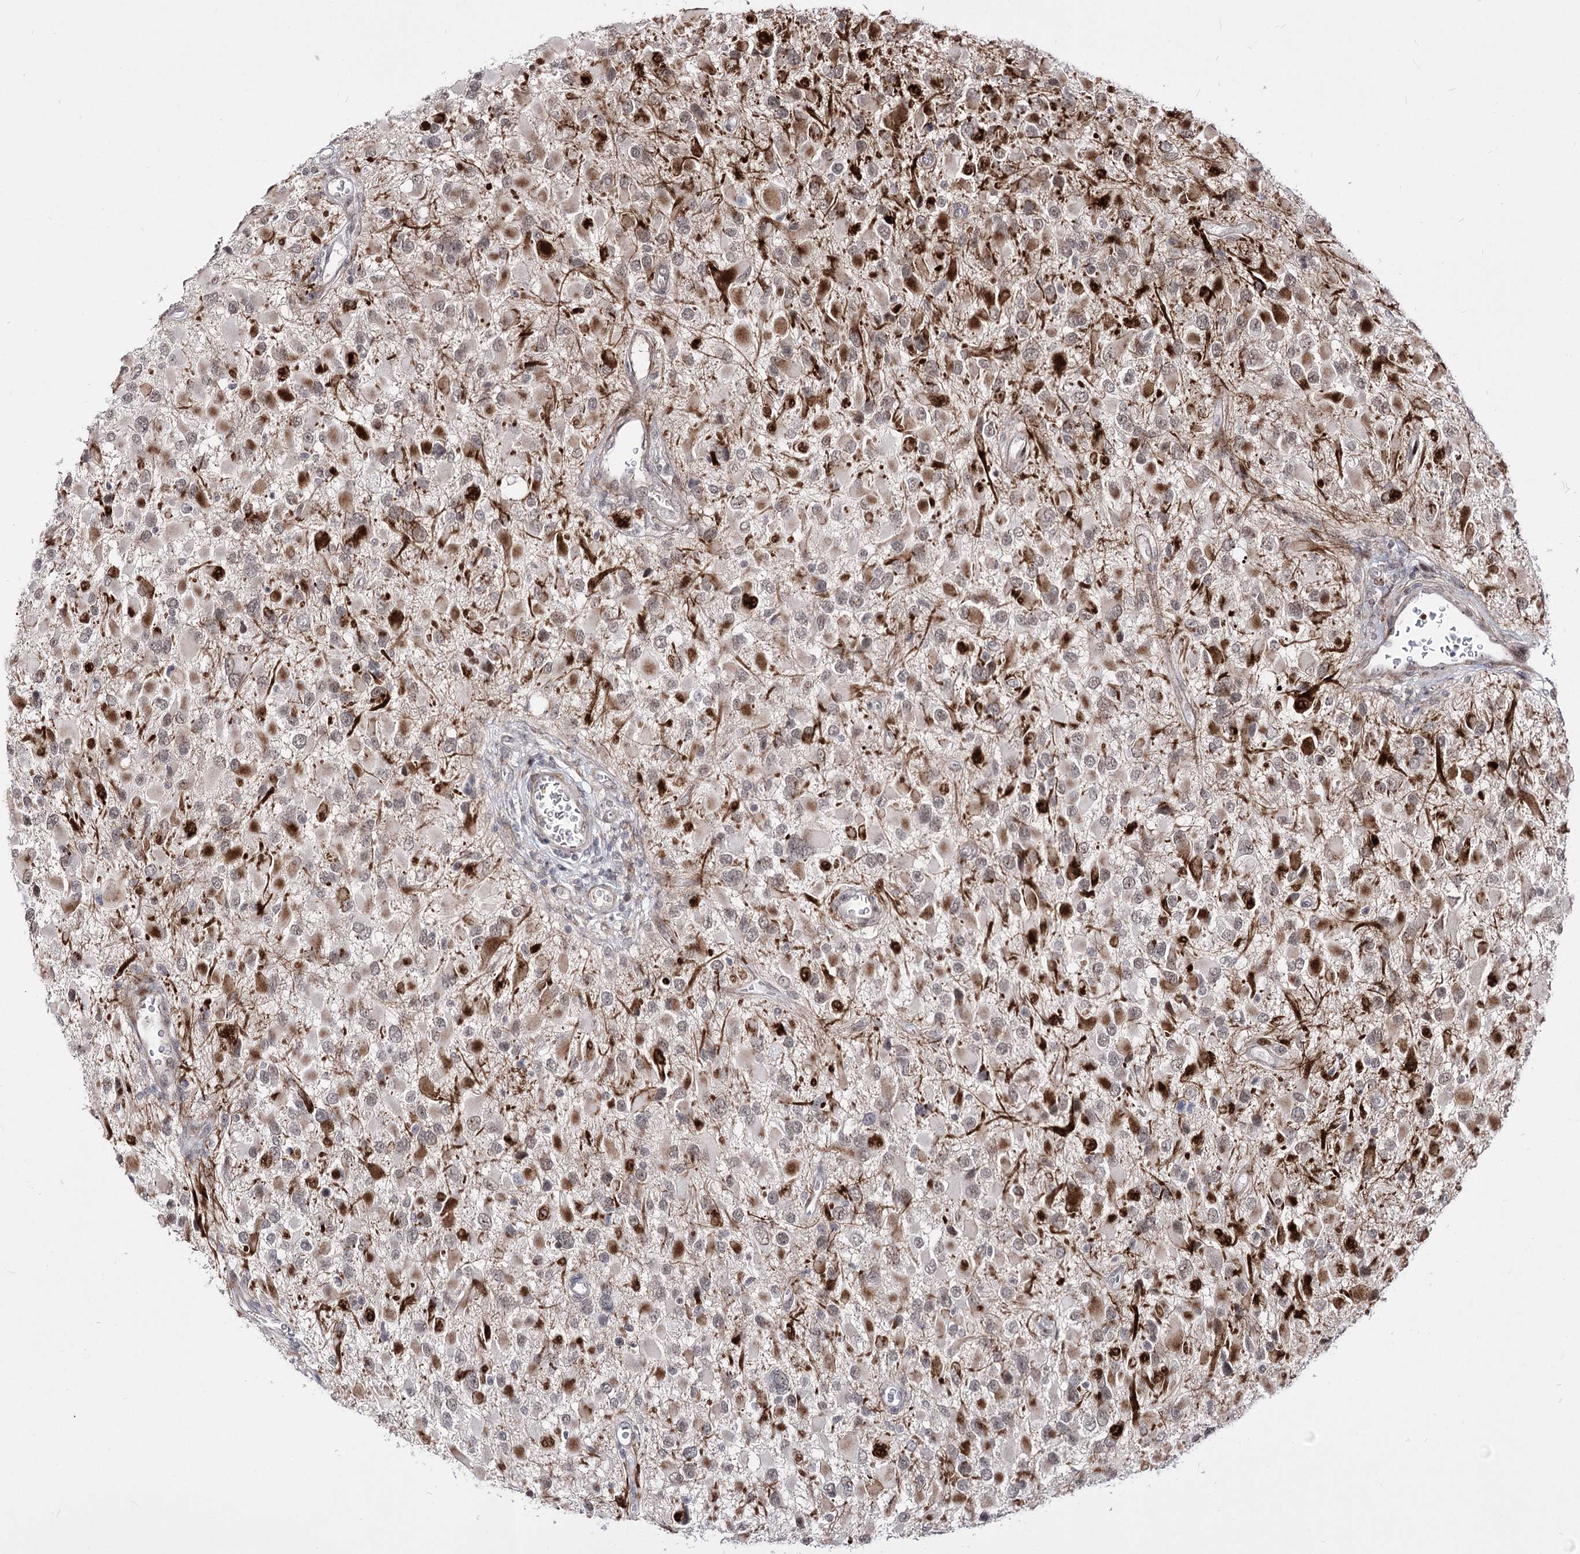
{"staining": {"intensity": "moderate", "quantity": "25%-75%", "location": "cytoplasmic/membranous"}, "tissue": "glioma", "cell_type": "Tumor cells", "image_type": "cancer", "snomed": [{"axis": "morphology", "description": "Glioma, malignant, High grade"}, {"axis": "topography", "description": "Brain"}], "caption": "Glioma stained with a brown dye demonstrates moderate cytoplasmic/membranous positive expression in approximately 25%-75% of tumor cells.", "gene": "STOX1", "patient": {"sex": "male", "age": 53}}